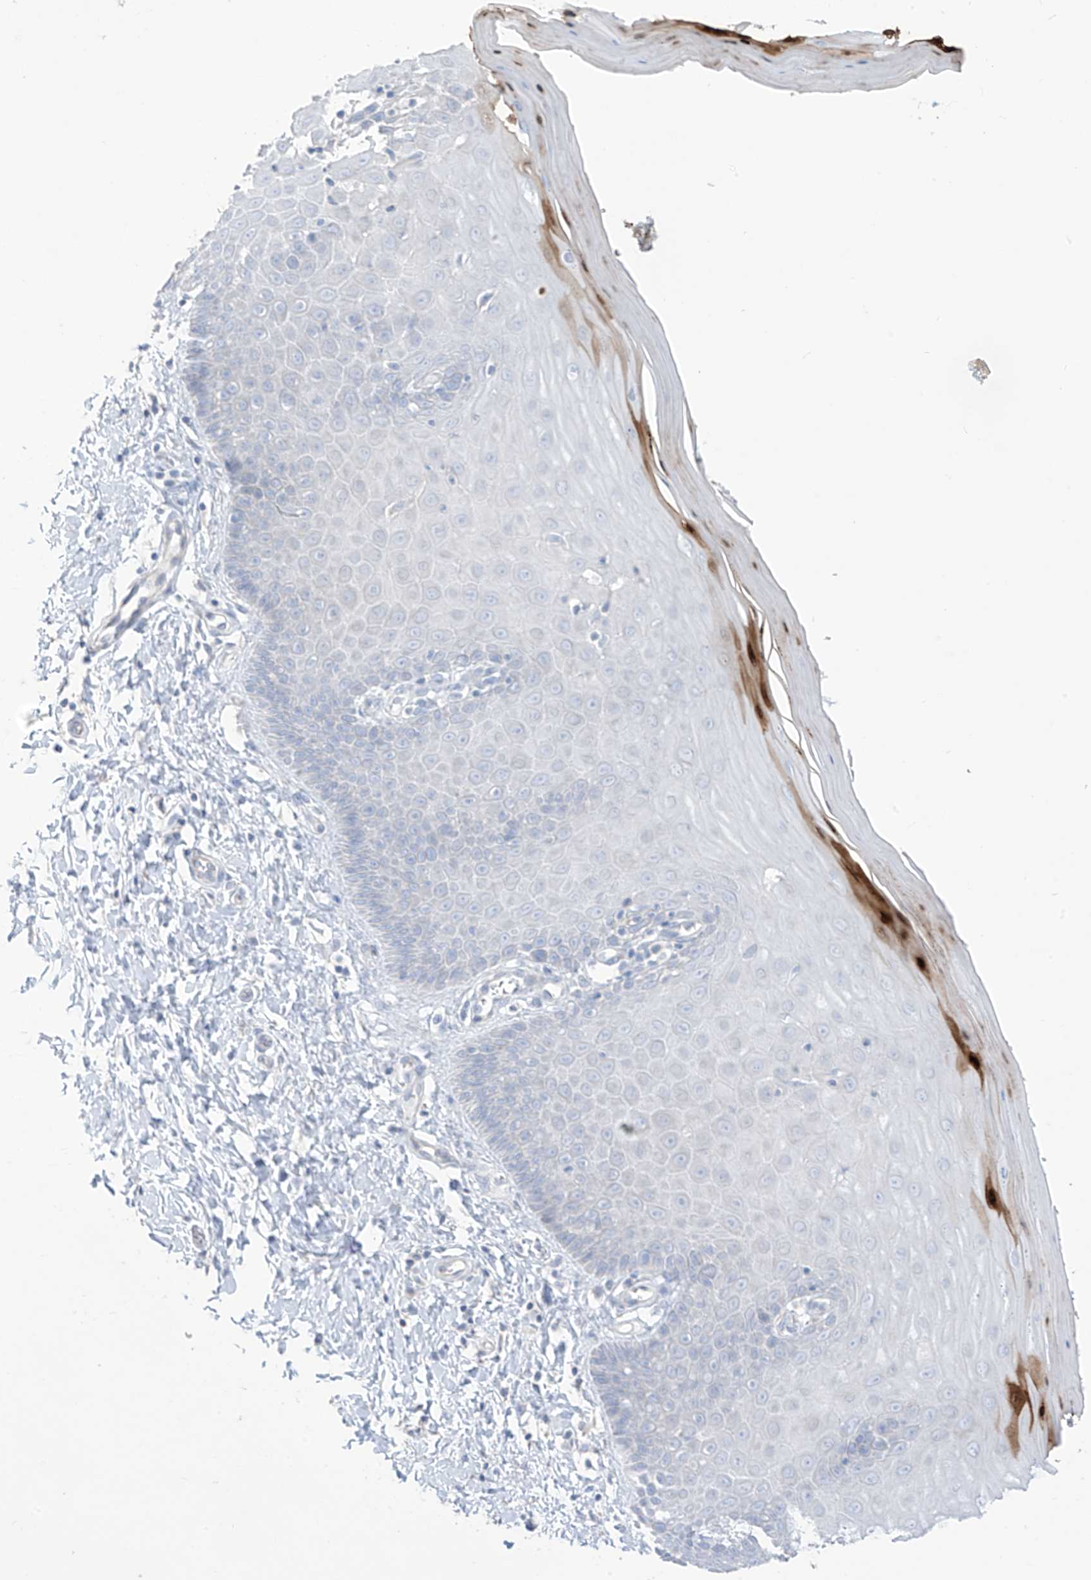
{"staining": {"intensity": "negative", "quantity": "none", "location": "none"}, "tissue": "cervix", "cell_type": "Glandular cells", "image_type": "normal", "snomed": [{"axis": "morphology", "description": "Normal tissue, NOS"}, {"axis": "topography", "description": "Cervix"}], "caption": "Immunohistochemistry (IHC) photomicrograph of unremarkable cervix: human cervix stained with DAB exhibits no significant protein expression in glandular cells.", "gene": "ASPRV1", "patient": {"sex": "female", "age": 55}}